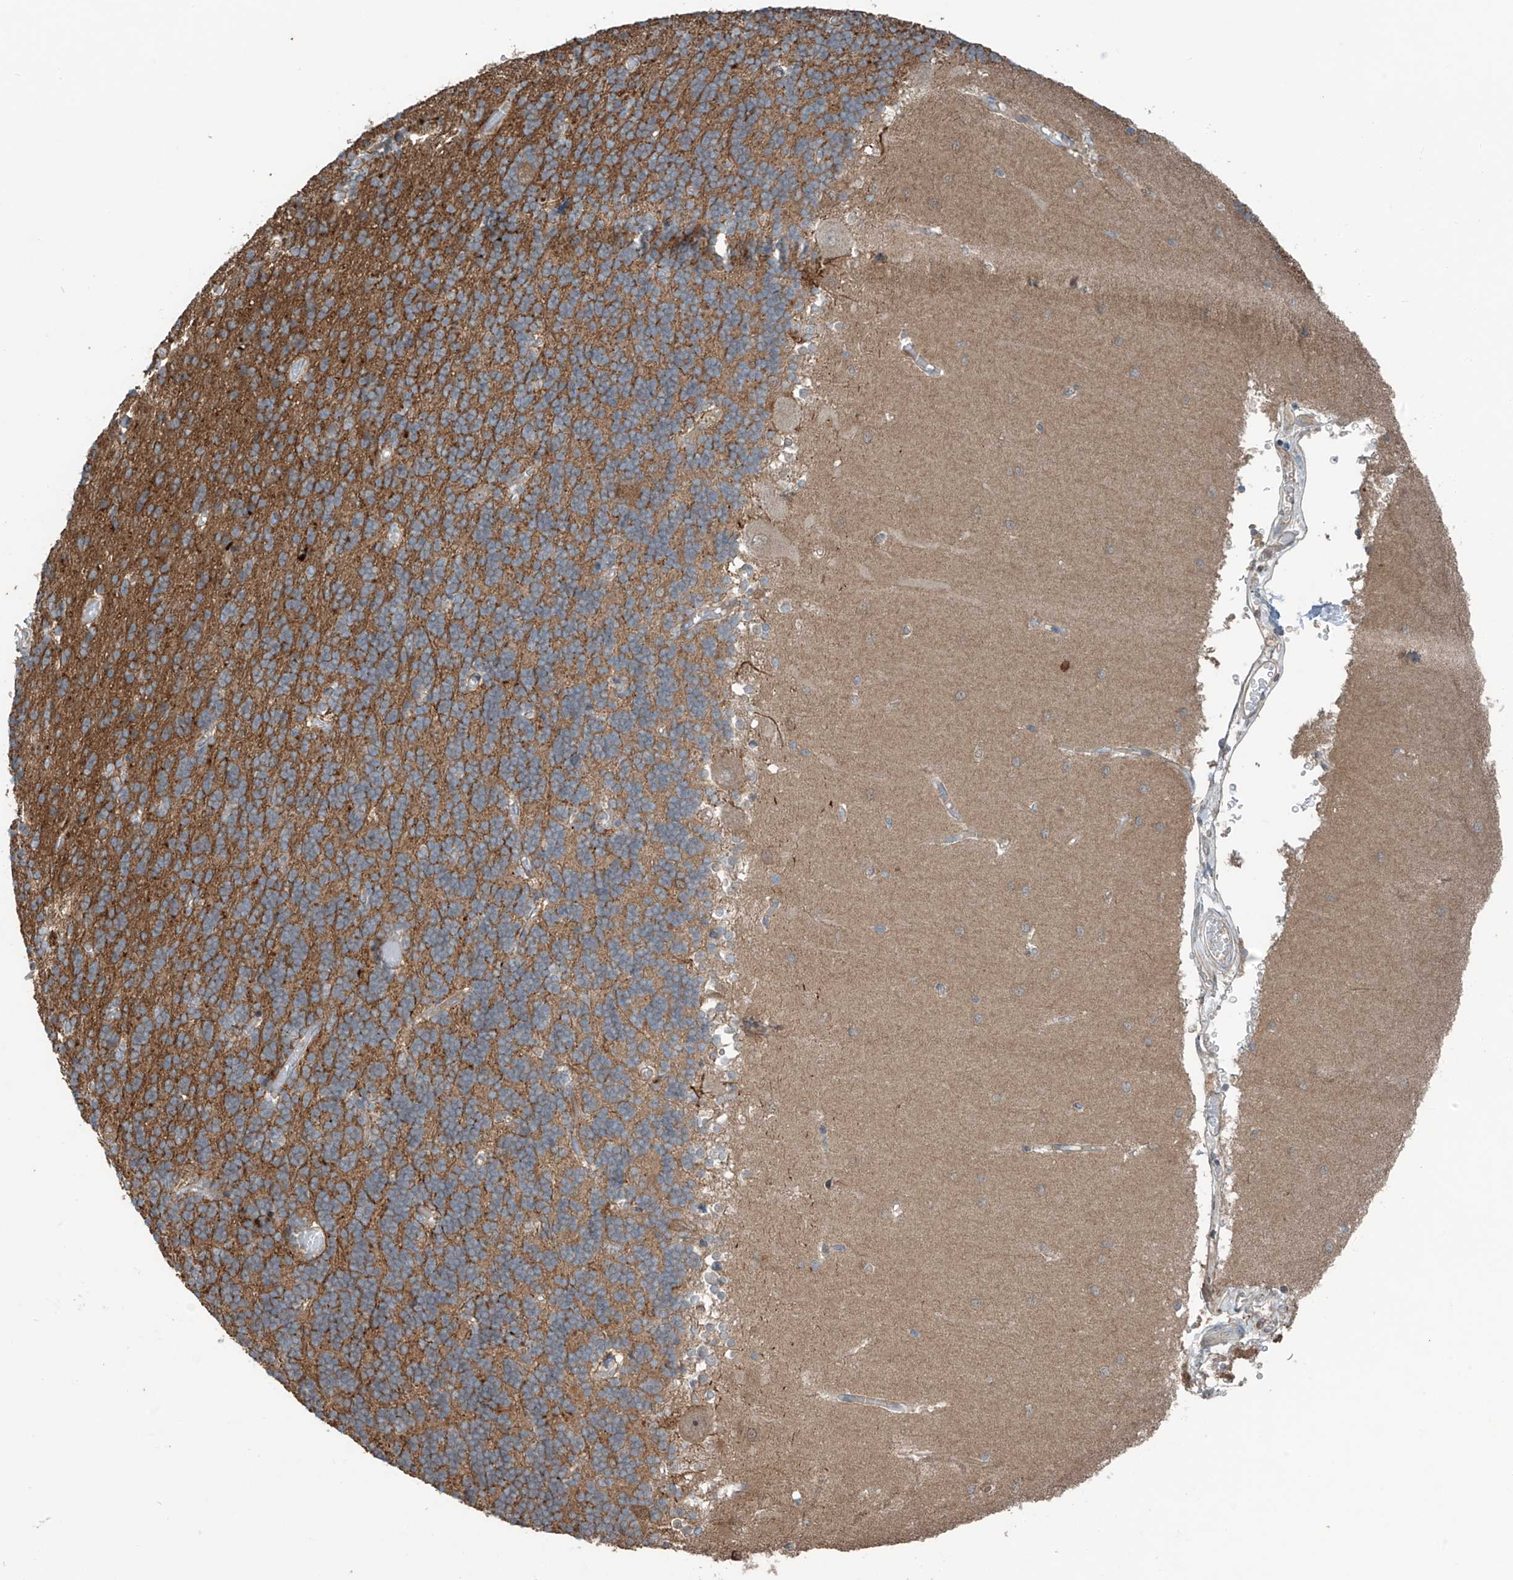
{"staining": {"intensity": "moderate", "quantity": ">75%", "location": "cytoplasmic/membranous"}, "tissue": "cerebellum", "cell_type": "Cells in granular layer", "image_type": "normal", "snomed": [{"axis": "morphology", "description": "Normal tissue, NOS"}, {"axis": "topography", "description": "Cerebellum"}], "caption": "An image of human cerebellum stained for a protein exhibits moderate cytoplasmic/membranous brown staining in cells in granular layer. Using DAB (3,3'-diaminobenzidine) (brown) and hematoxylin (blue) stains, captured at high magnification using brightfield microscopy.", "gene": "SAMD3", "patient": {"sex": "male", "age": 37}}